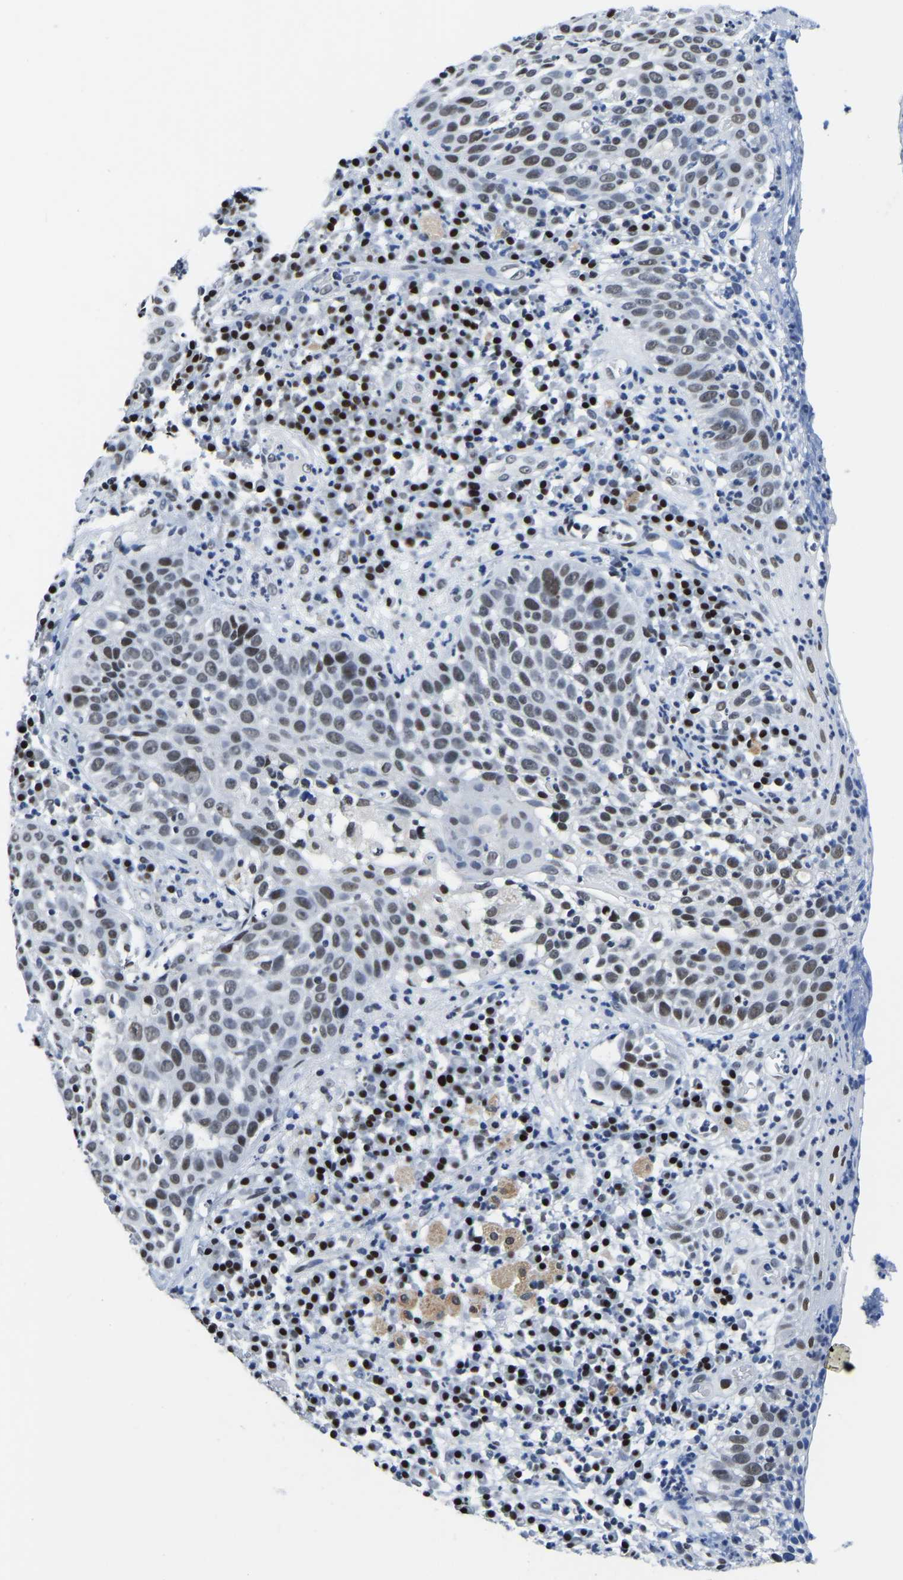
{"staining": {"intensity": "moderate", "quantity": "<25%", "location": "nuclear"}, "tissue": "skin cancer", "cell_type": "Tumor cells", "image_type": "cancer", "snomed": [{"axis": "morphology", "description": "Squamous cell carcinoma in situ, NOS"}, {"axis": "morphology", "description": "Squamous cell carcinoma, NOS"}, {"axis": "topography", "description": "Skin"}], "caption": "Protein expression analysis of squamous cell carcinoma (skin) displays moderate nuclear staining in about <25% of tumor cells. Nuclei are stained in blue.", "gene": "UBA1", "patient": {"sex": "male", "age": 93}}